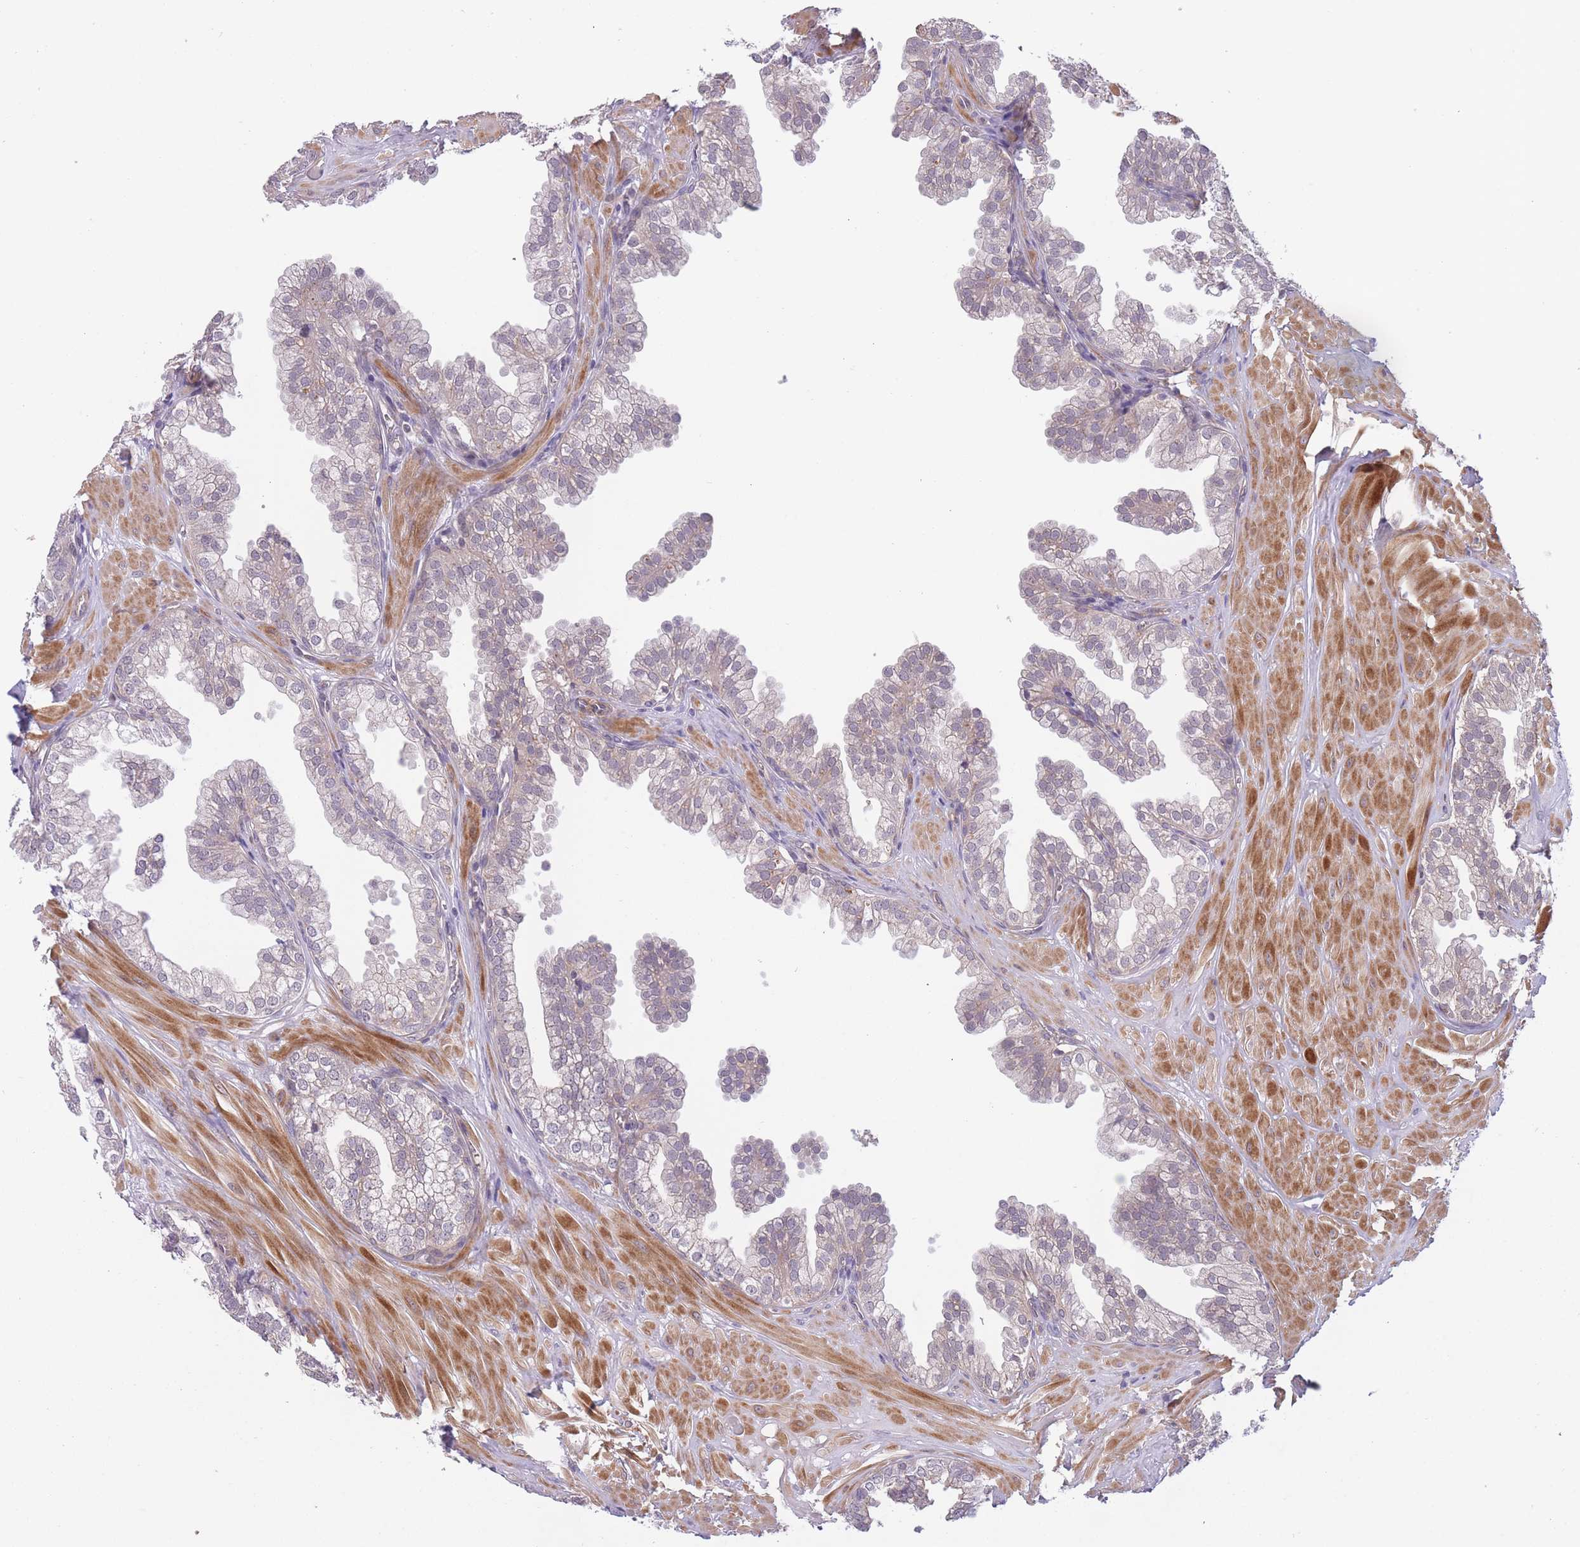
{"staining": {"intensity": "negative", "quantity": "none", "location": "none"}, "tissue": "prostate", "cell_type": "Glandular cells", "image_type": "normal", "snomed": [{"axis": "morphology", "description": "Normal tissue, NOS"}, {"axis": "topography", "description": "Prostate"}, {"axis": "topography", "description": "Peripheral nerve tissue"}], "caption": "This micrograph is of normal prostate stained with IHC to label a protein in brown with the nuclei are counter-stained blue. There is no staining in glandular cells. Brightfield microscopy of IHC stained with DAB (3,3'-diaminobenzidine) (brown) and hematoxylin (blue), captured at high magnification.", "gene": "FUT3", "patient": {"sex": "male", "age": 55}}